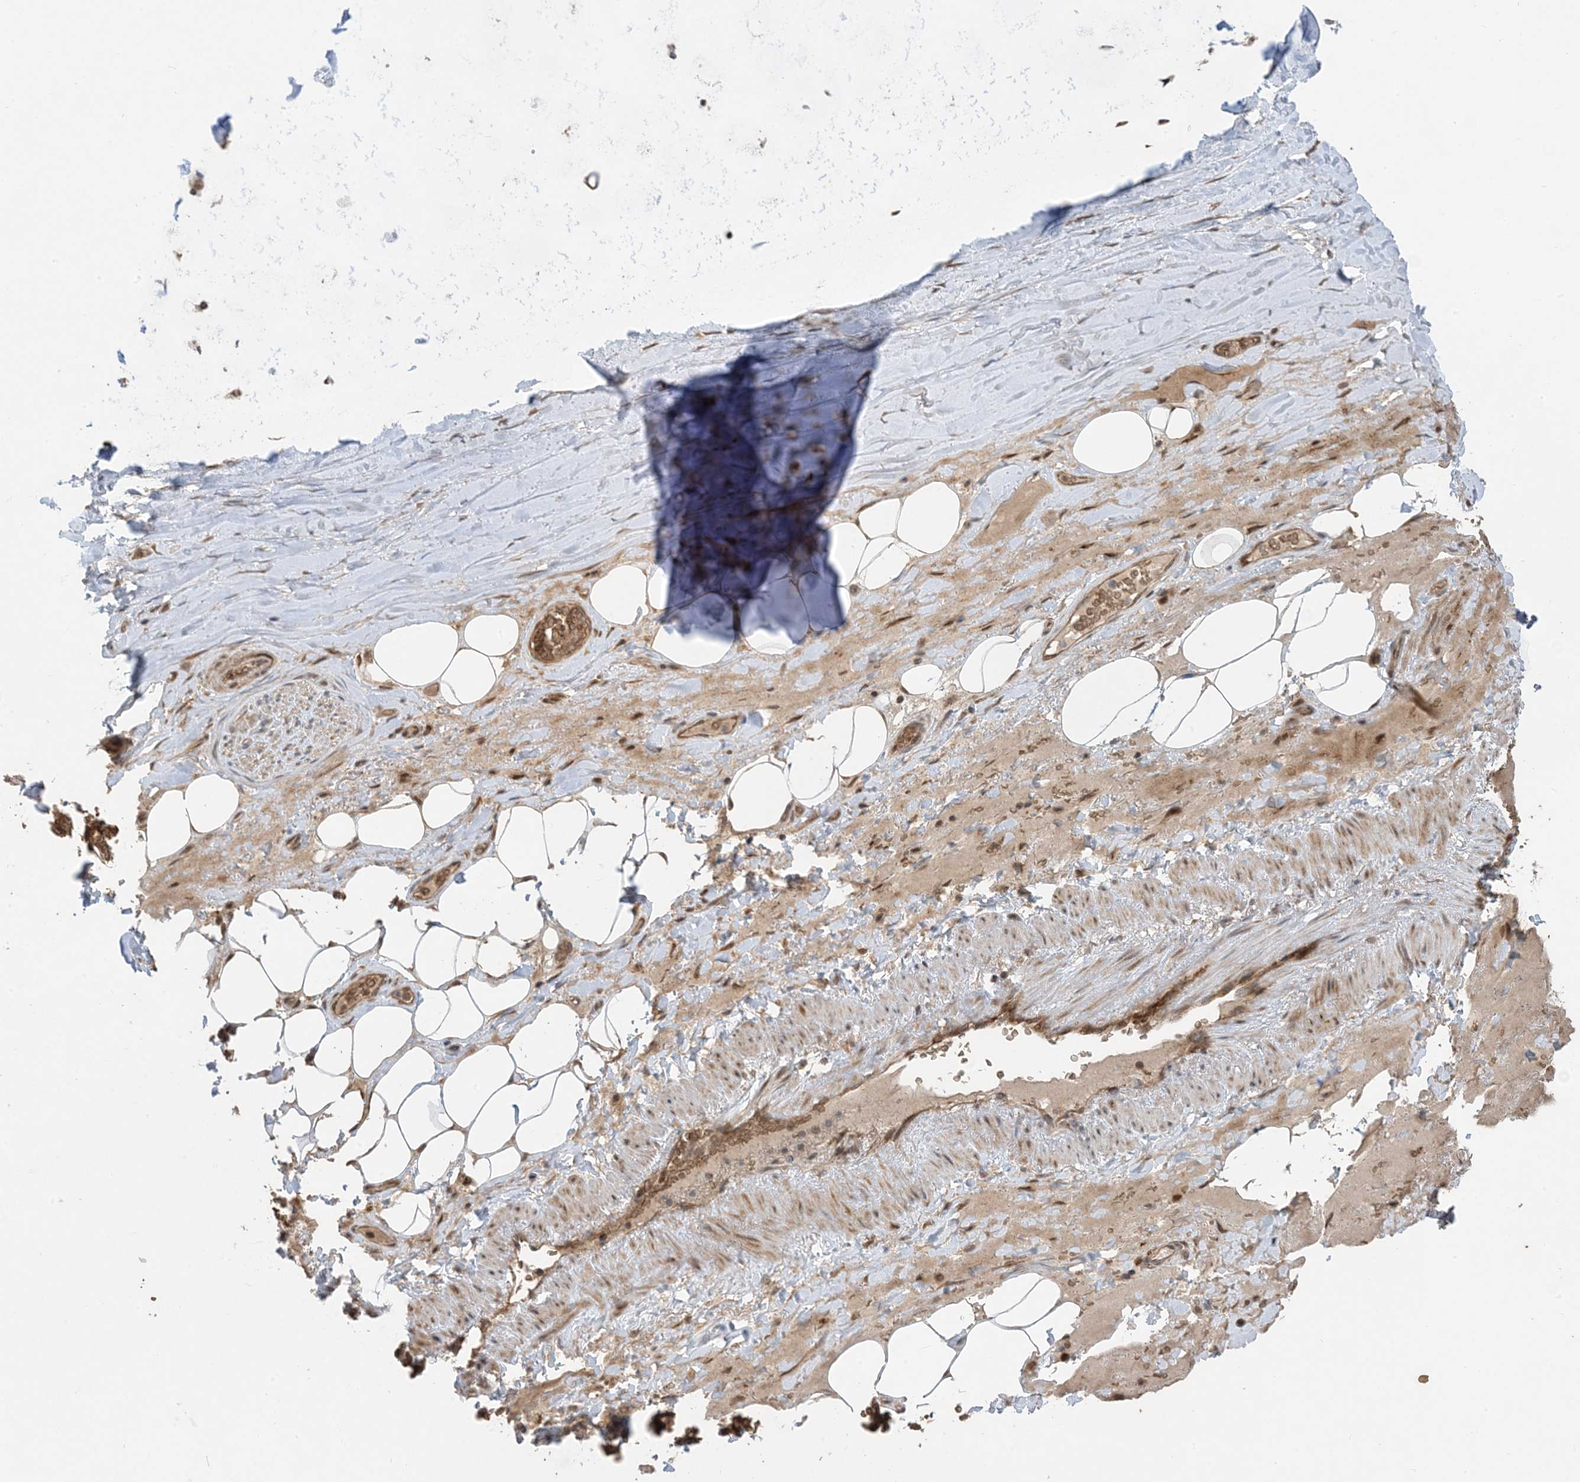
{"staining": {"intensity": "moderate", "quantity": "25%-75%", "location": "cytoplasmic/membranous"}, "tissue": "adipose tissue", "cell_type": "Adipocytes", "image_type": "normal", "snomed": [{"axis": "morphology", "description": "Normal tissue, NOS"}, {"axis": "topography", "description": "Cartilage tissue"}], "caption": "Protein staining of unremarkable adipose tissue demonstrates moderate cytoplasmic/membranous positivity in approximately 25%-75% of adipocytes. (DAB (3,3'-diaminobenzidine) IHC with brightfield microscopy, high magnification).", "gene": "PUSL1", "patient": {"sex": "female", "age": 63}}